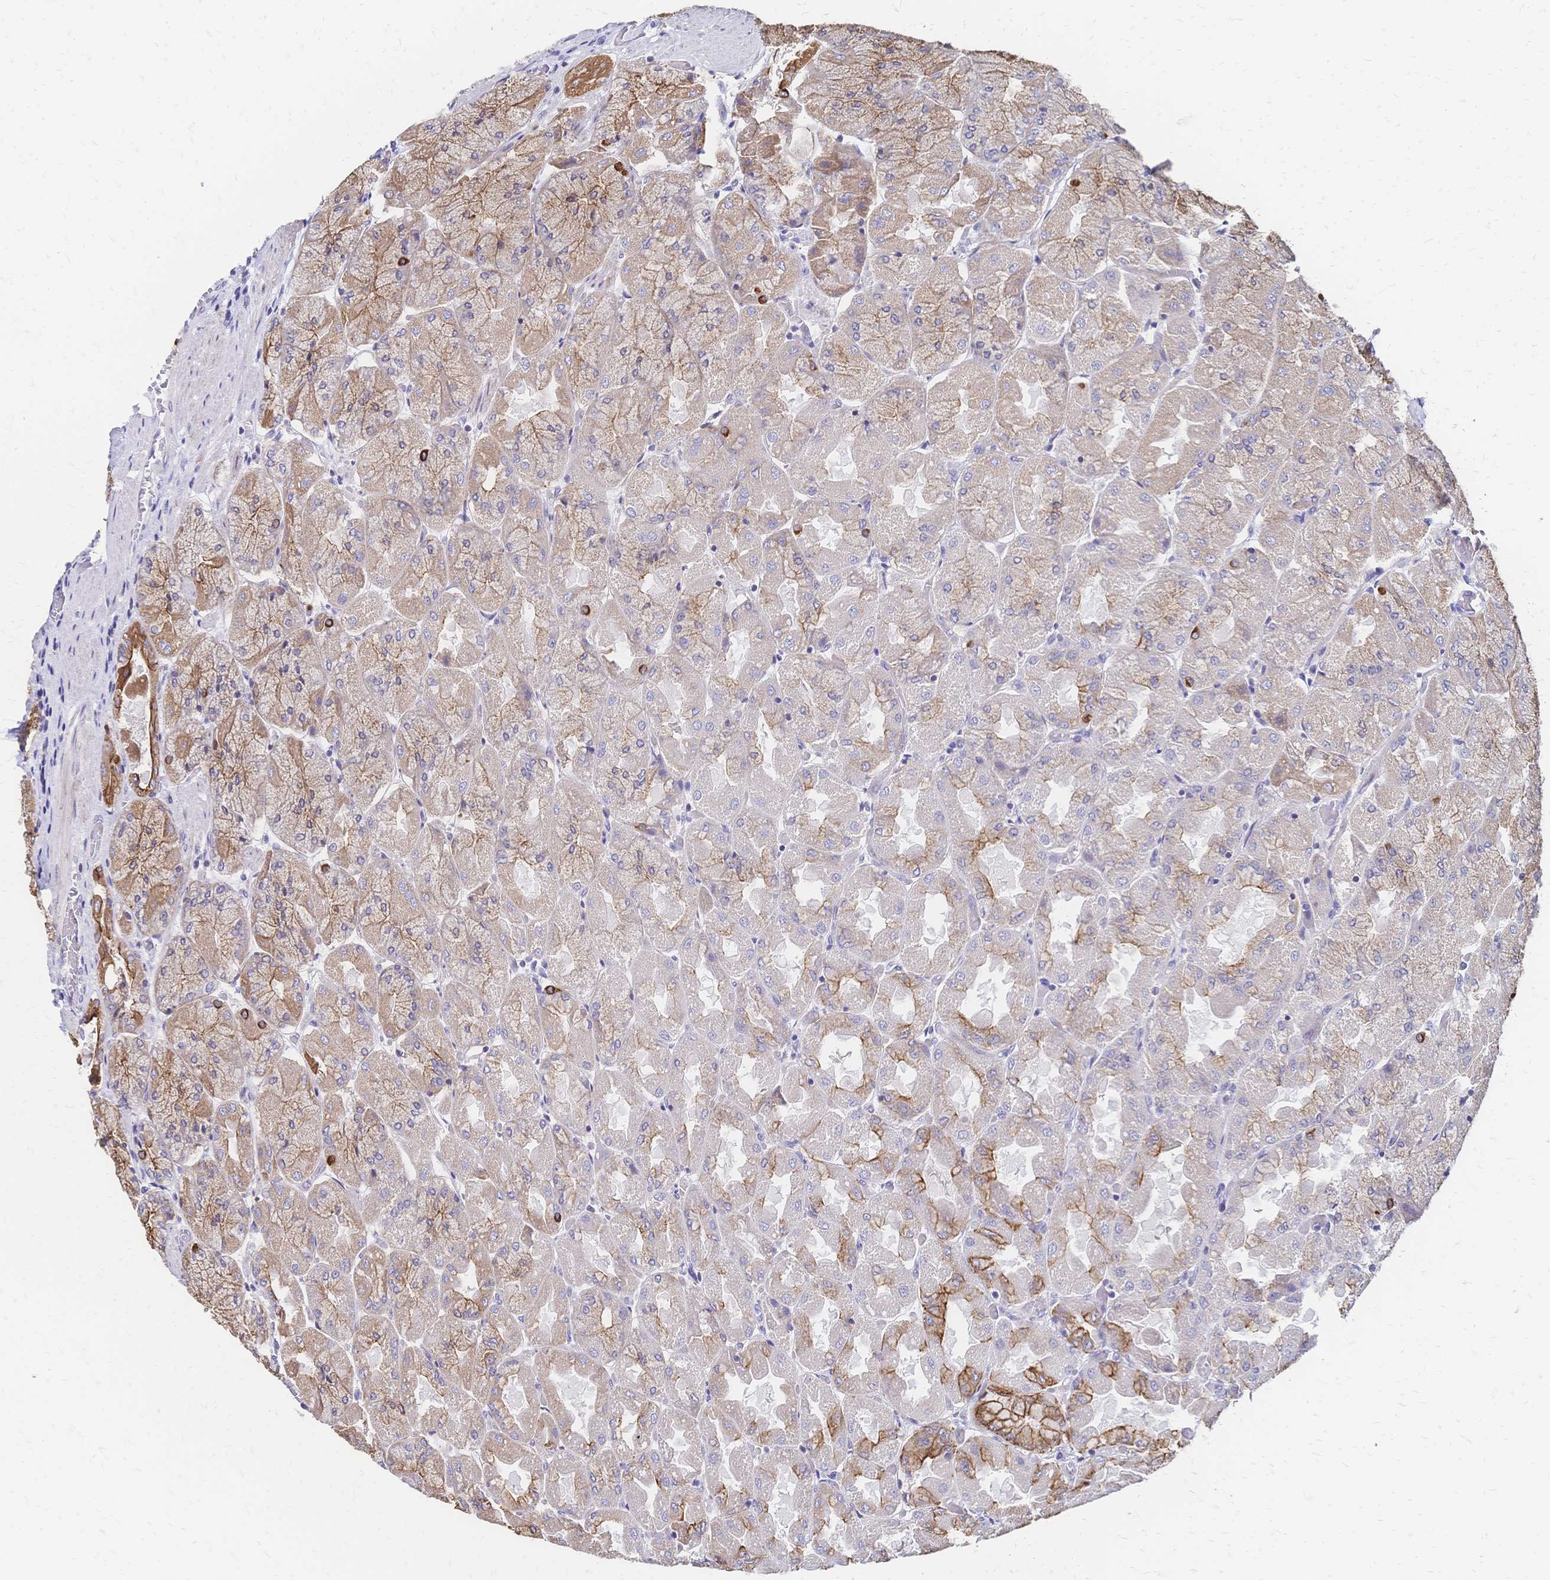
{"staining": {"intensity": "moderate", "quantity": "25%-75%", "location": "cytoplasmic/membranous"}, "tissue": "stomach", "cell_type": "Glandular cells", "image_type": "normal", "snomed": [{"axis": "morphology", "description": "Normal tissue, NOS"}, {"axis": "topography", "description": "Stomach"}], "caption": "The histopathology image displays a brown stain indicating the presence of a protein in the cytoplasmic/membranous of glandular cells in stomach. (DAB IHC, brown staining for protein, blue staining for nuclei).", "gene": "DTNB", "patient": {"sex": "female", "age": 61}}